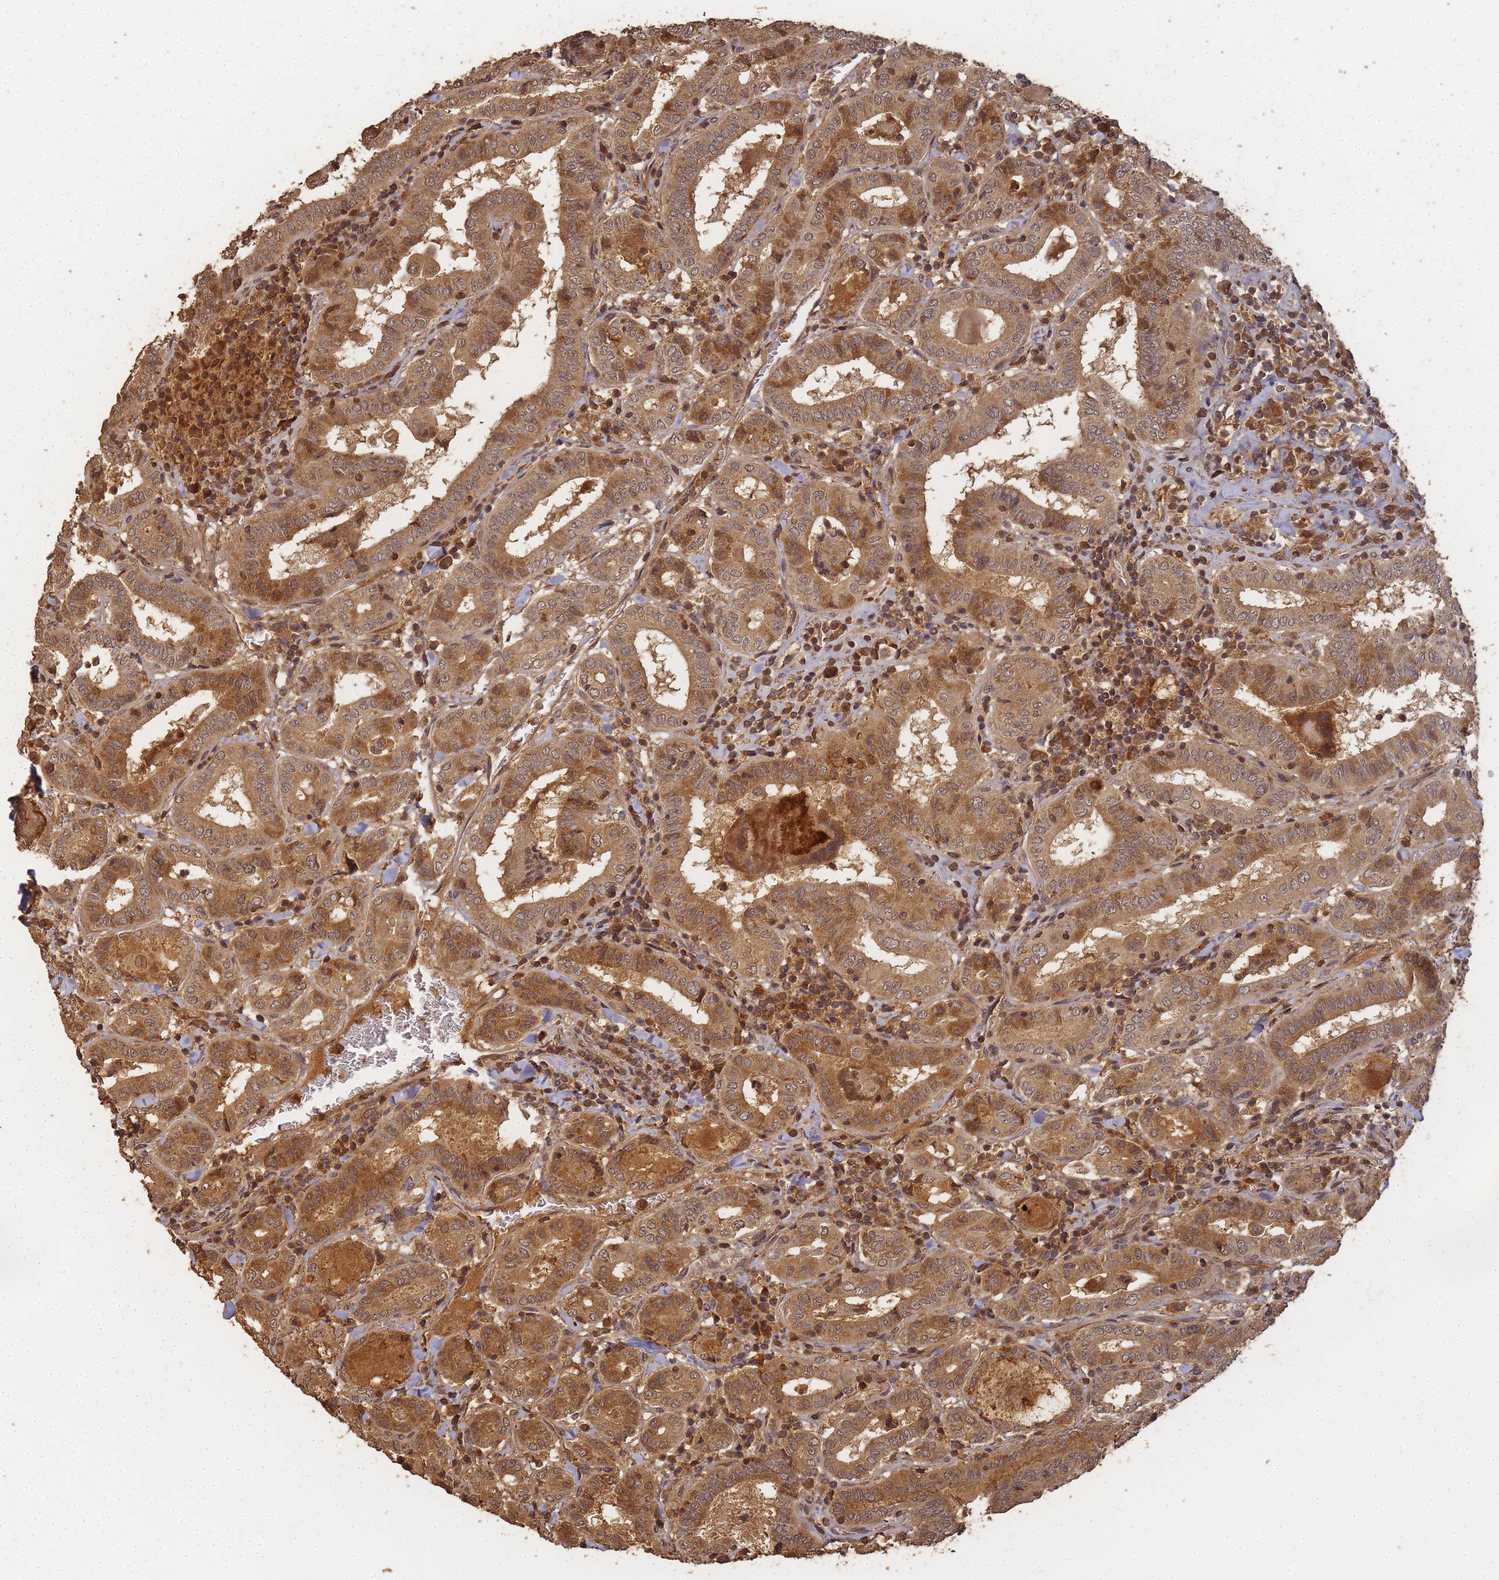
{"staining": {"intensity": "moderate", "quantity": ">75%", "location": "cytoplasmic/membranous,nuclear"}, "tissue": "thyroid cancer", "cell_type": "Tumor cells", "image_type": "cancer", "snomed": [{"axis": "morphology", "description": "Papillary adenocarcinoma, NOS"}, {"axis": "topography", "description": "Thyroid gland"}], "caption": "The image demonstrates immunohistochemical staining of thyroid papillary adenocarcinoma. There is moderate cytoplasmic/membranous and nuclear expression is appreciated in approximately >75% of tumor cells.", "gene": "ALKBH1", "patient": {"sex": "female", "age": 72}}